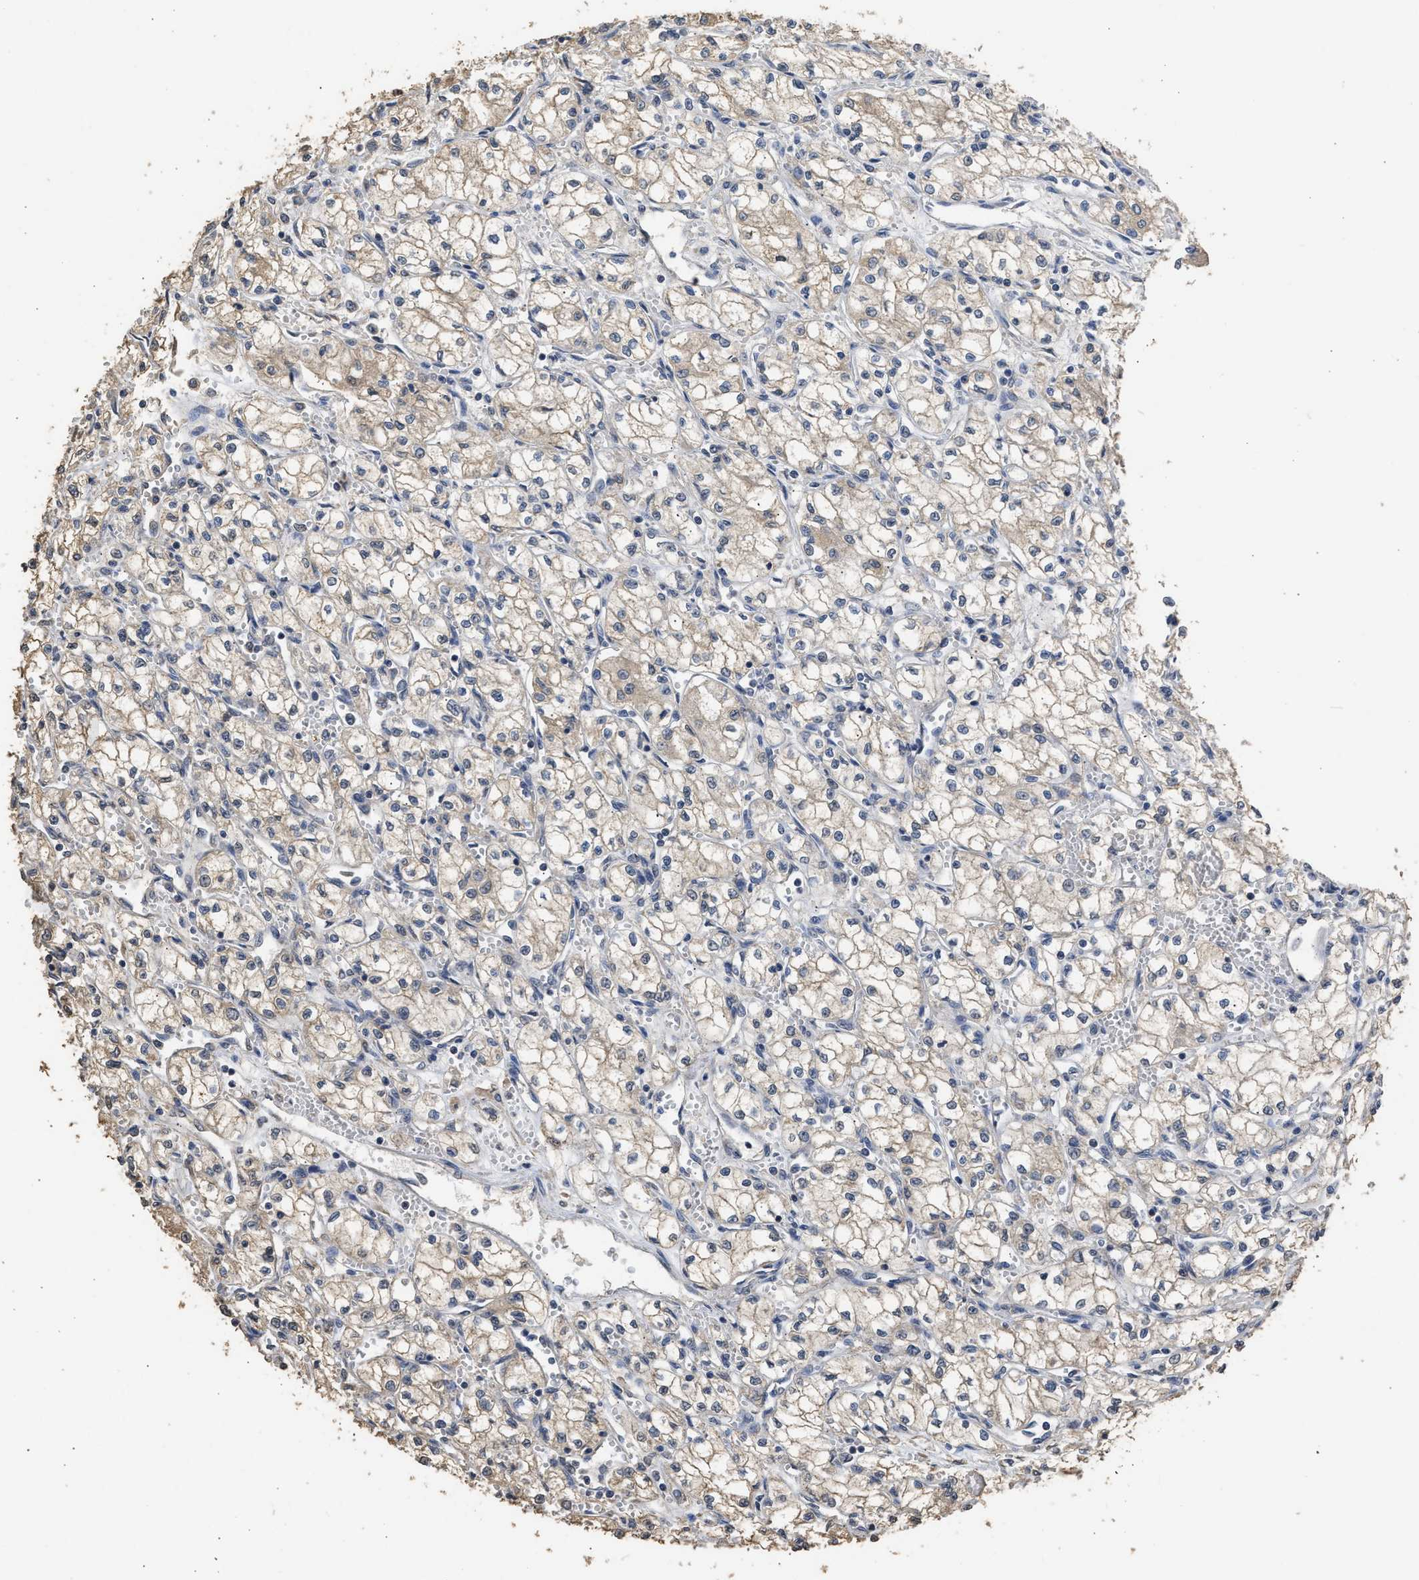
{"staining": {"intensity": "weak", "quantity": ">75%", "location": "cytoplasmic/membranous"}, "tissue": "renal cancer", "cell_type": "Tumor cells", "image_type": "cancer", "snomed": [{"axis": "morphology", "description": "Normal tissue, NOS"}, {"axis": "morphology", "description": "Adenocarcinoma, NOS"}, {"axis": "topography", "description": "Kidney"}], "caption": "A brown stain highlights weak cytoplasmic/membranous staining of a protein in human renal cancer (adenocarcinoma) tumor cells.", "gene": "SPINT2", "patient": {"sex": "male", "age": 59}}